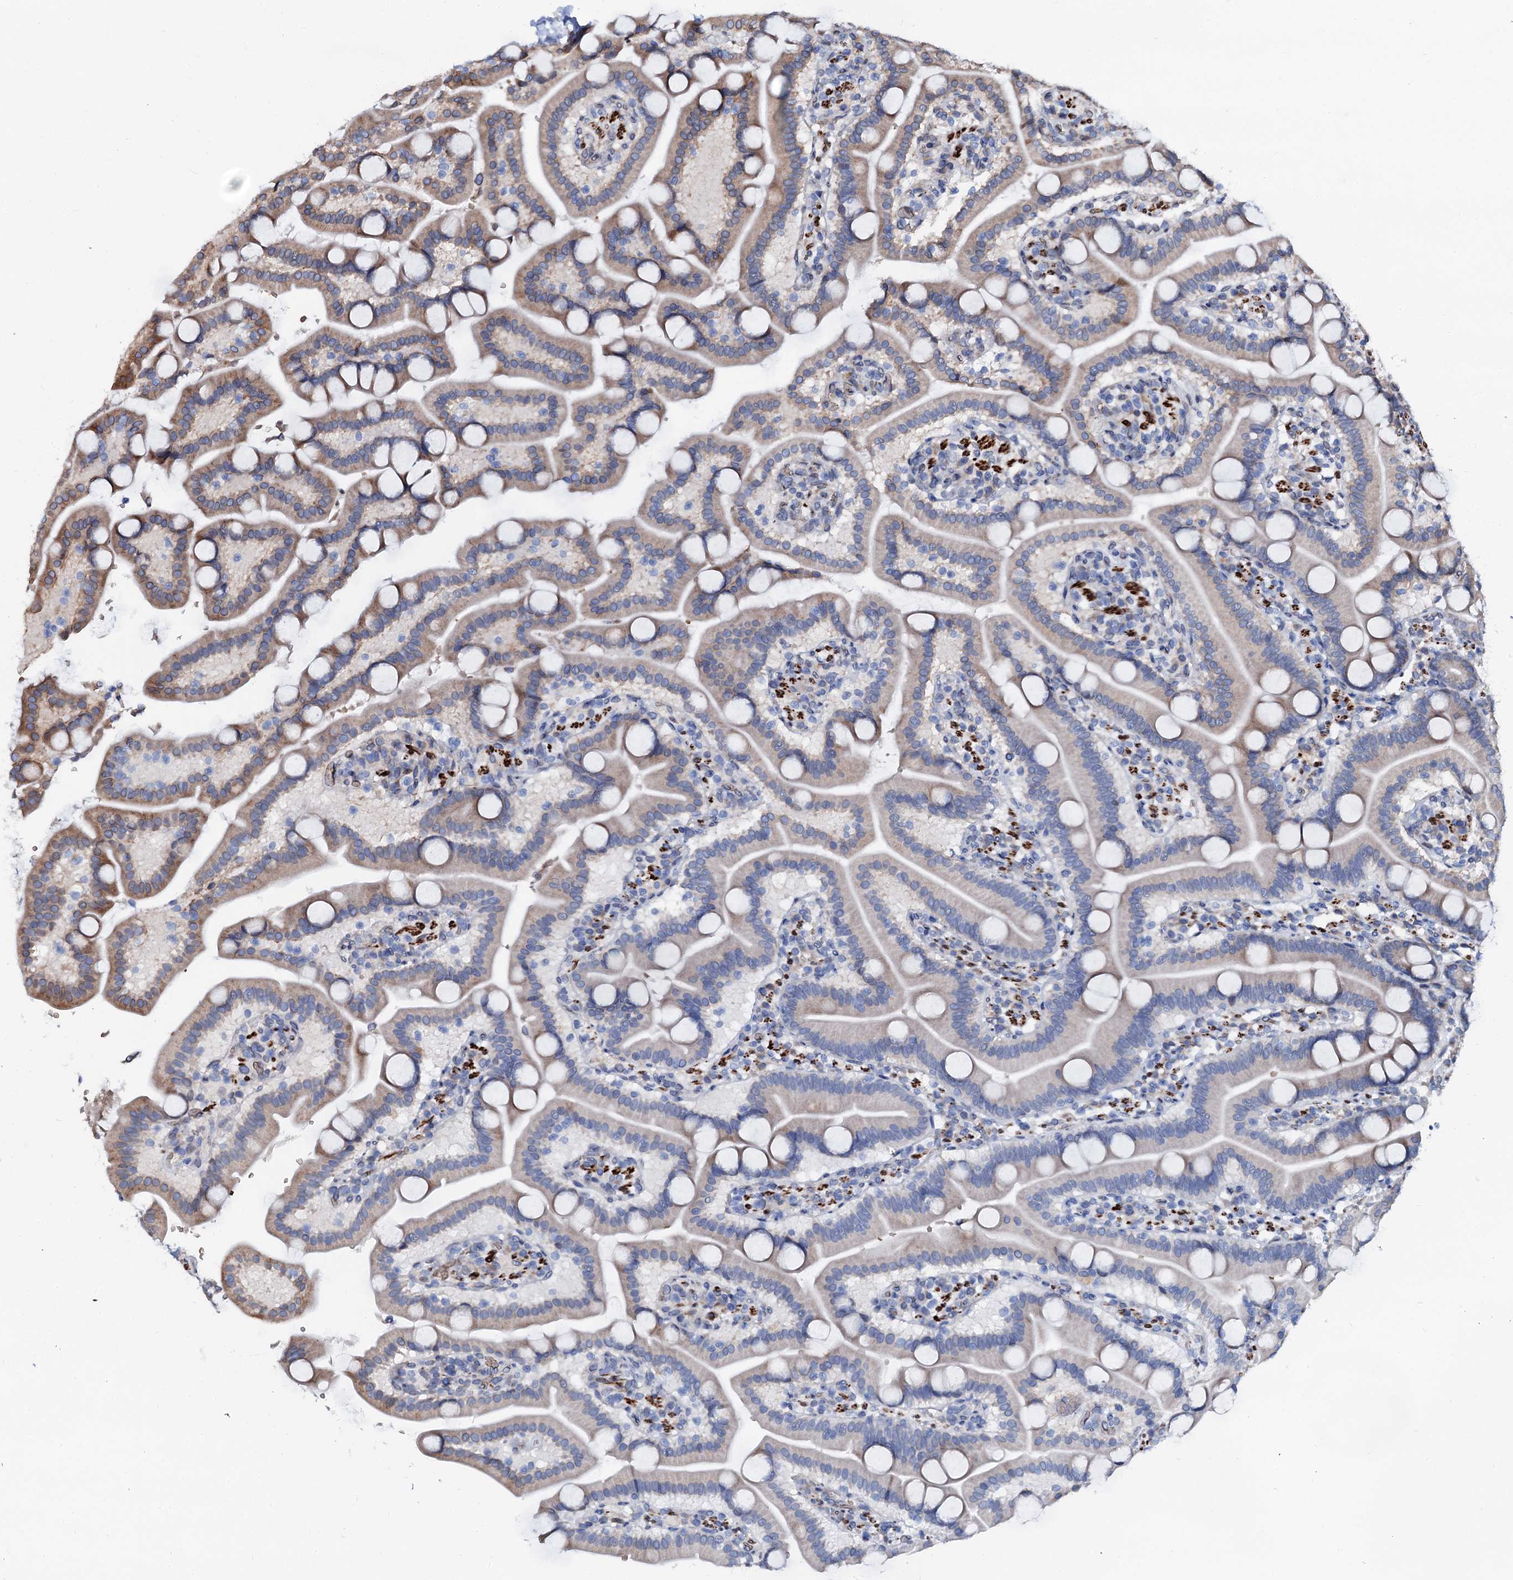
{"staining": {"intensity": "weak", "quantity": "25%-75%", "location": "cytoplasmic/membranous"}, "tissue": "duodenum", "cell_type": "Glandular cells", "image_type": "normal", "snomed": [{"axis": "morphology", "description": "Normal tissue, NOS"}, {"axis": "topography", "description": "Duodenum"}], "caption": "Immunohistochemical staining of unremarkable human duodenum demonstrates weak cytoplasmic/membranous protein positivity in about 25%-75% of glandular cells.", "gene": "NRP2", "patient": {"sex": "male", "age": 55}}